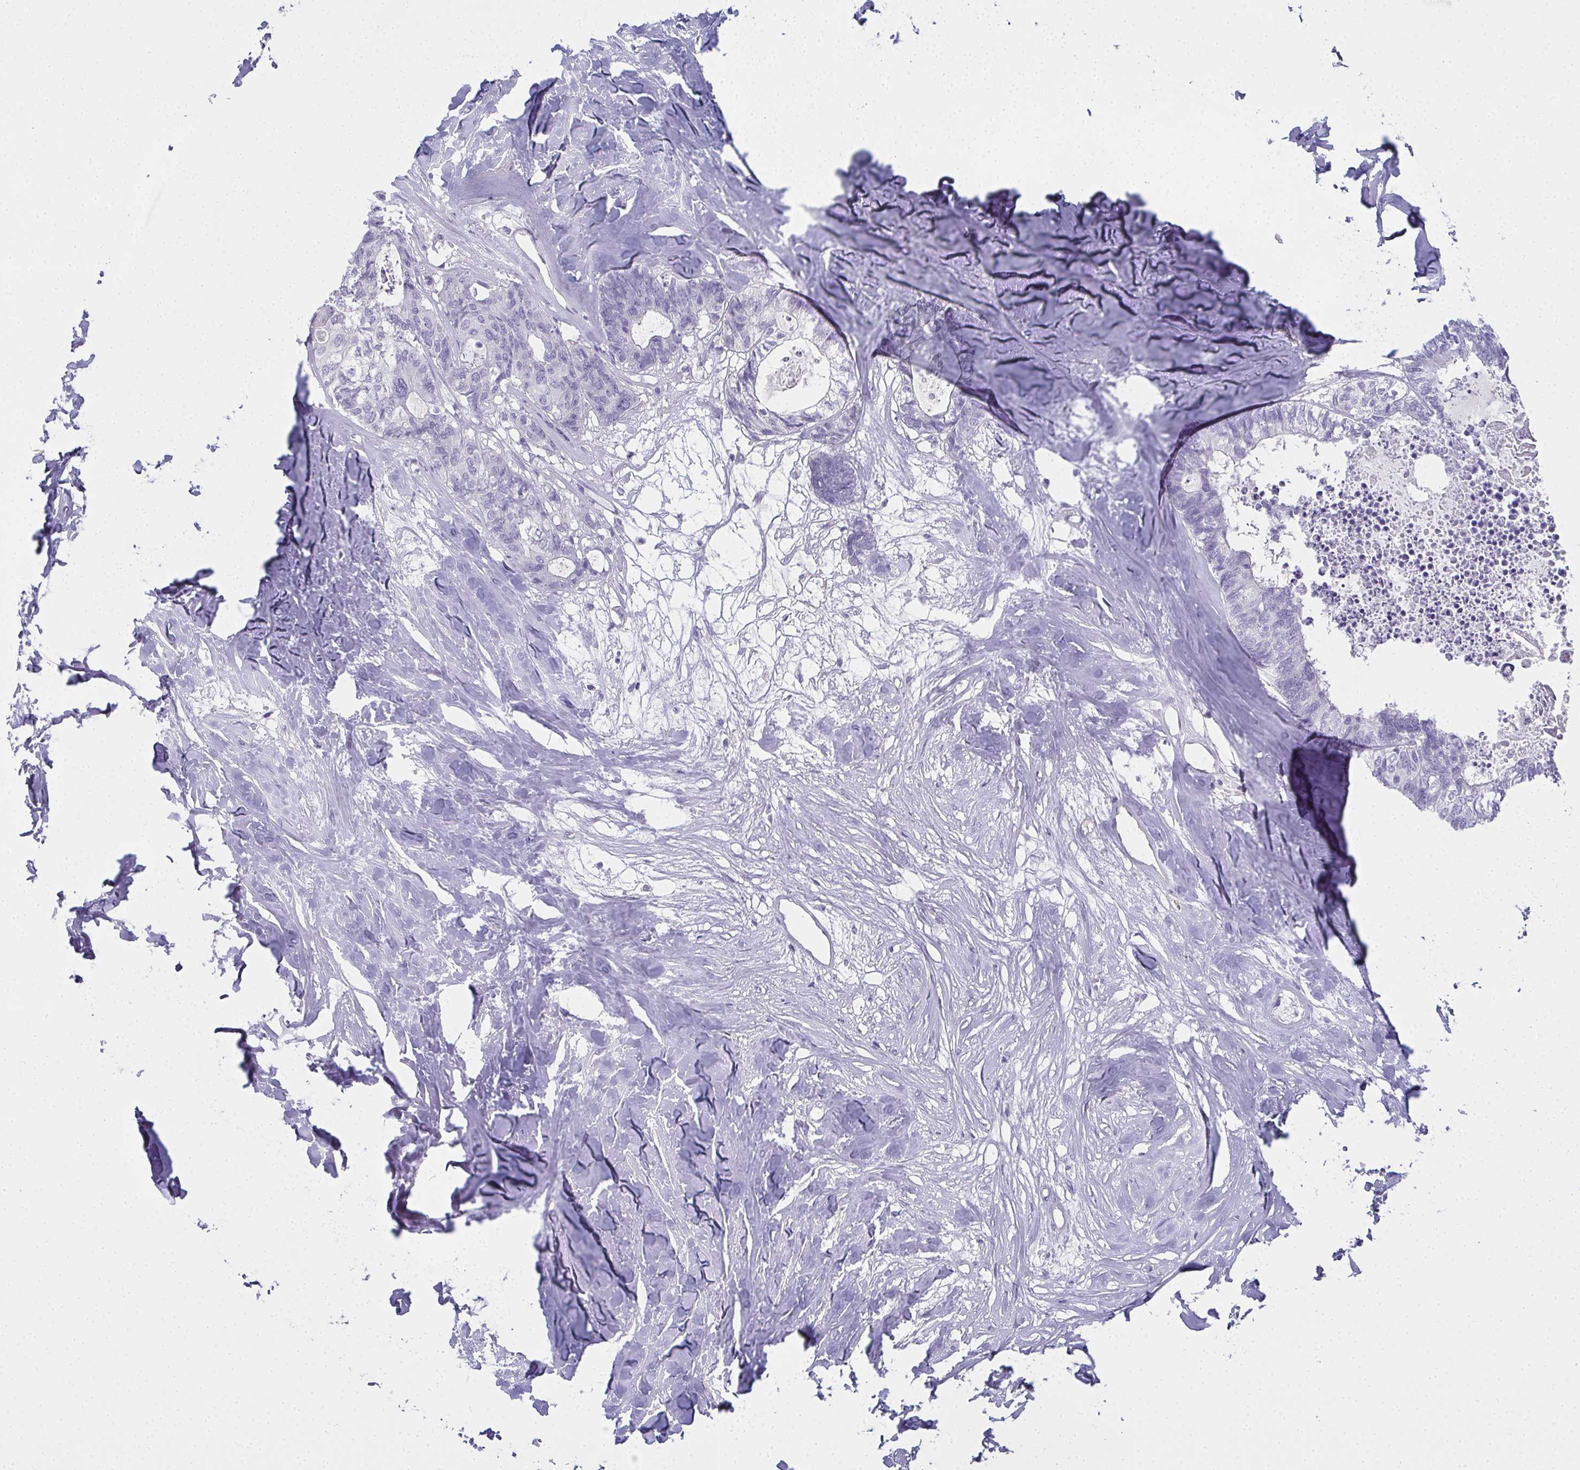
{"staining": {"intensity": "negative", "quantity": "none", "location": "none"}, "tissue": "colorectal cancer", "cell_type": "Tumor cells", "image_type": "cancer", "snomed": [{"axis": "morphology", "description": "Adenocarcinoma, NOS"}, {"axis": "topography", "description": "Colon"}, {"axis": "topography", "description": "Rectum"}], "caption": "This image is of colorectal cancer (adenocarcinoma) stained with immunohistochemistry (IHC) to label a protein in brown with the nuclei are counter-stained blue. There is no staining in tumor cells.", "gene": "SLC36A2", "patient": {"sex": "male", "age": 57}}